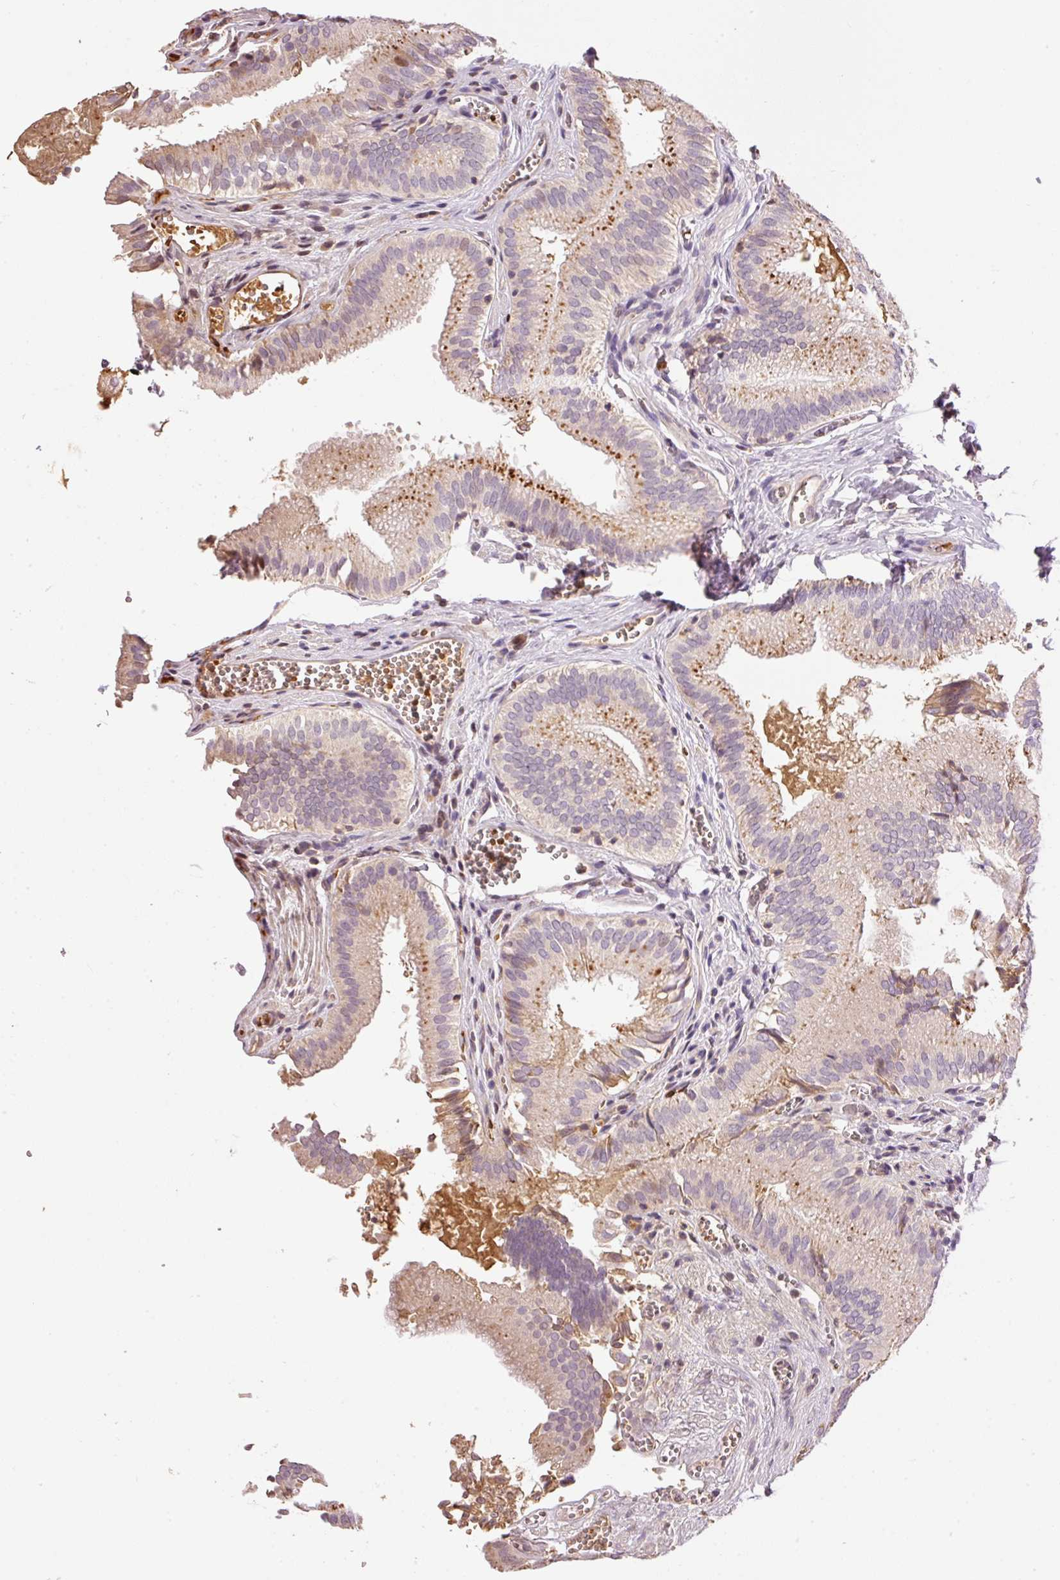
{"staining": {"intensity": "moderate", "quantity": "25%-75%", "location": "cytoplasmic/membranous"}, "tissue": "gallbladder", "cell_type": "Glandular cells", "image_type": "normal", "snomed": [{"axis": "morphology", "description": "Normal tissue, NOS"}, {"axis": "topography", "description": "Gallbladder"}, {"axis": "topography", "description": "Peripheral nerve tissue"}], "caption": "Approximately 25%-75% of glandular cells in unremarkable gallbladder demonstrate moderate cytoplasmic/membranous protein expression as visualized by brown immunohistochemical staining.", "gene": "CMTM8", "patient": {"sex": "male", "age": 17}}